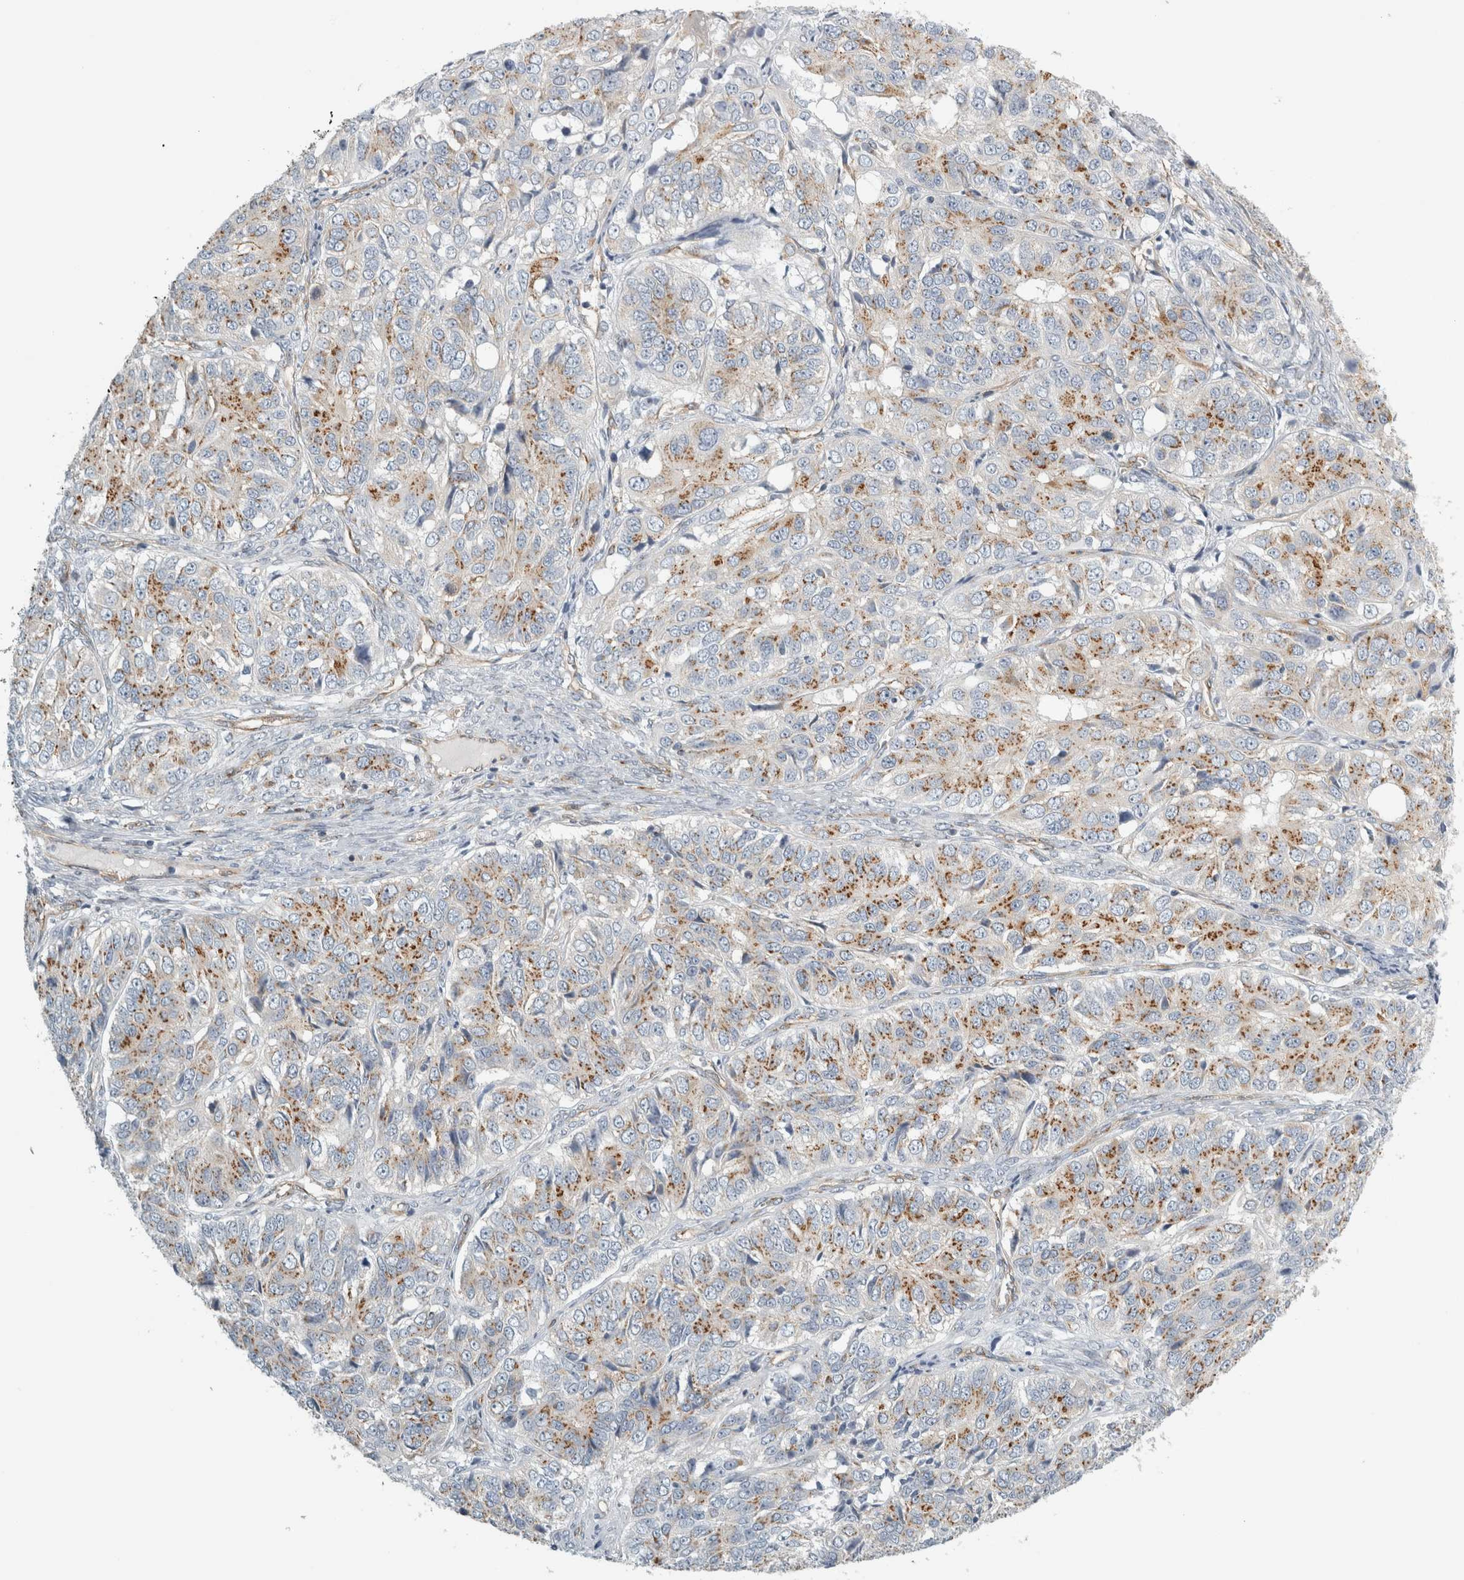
{"staining": {"intensity": "moderate", "quantity": ">75%", "location": "cytoplasmic/membranous"}, "tissue": "ovarian cancer", "cell_type": "Tumor cells", "image_type": "cancer", "snomed": [{"axis": "morphology", "description": "Carcinoma, endometroid"}, {"axis": "topography", "description": "Ovary"}], "caption": "Human ovarian cancer stained with a protein marker exhibits moderate staining in tumor cells.", "gene": "PEX6", "patient": {"sex": "female", "age": 51}}